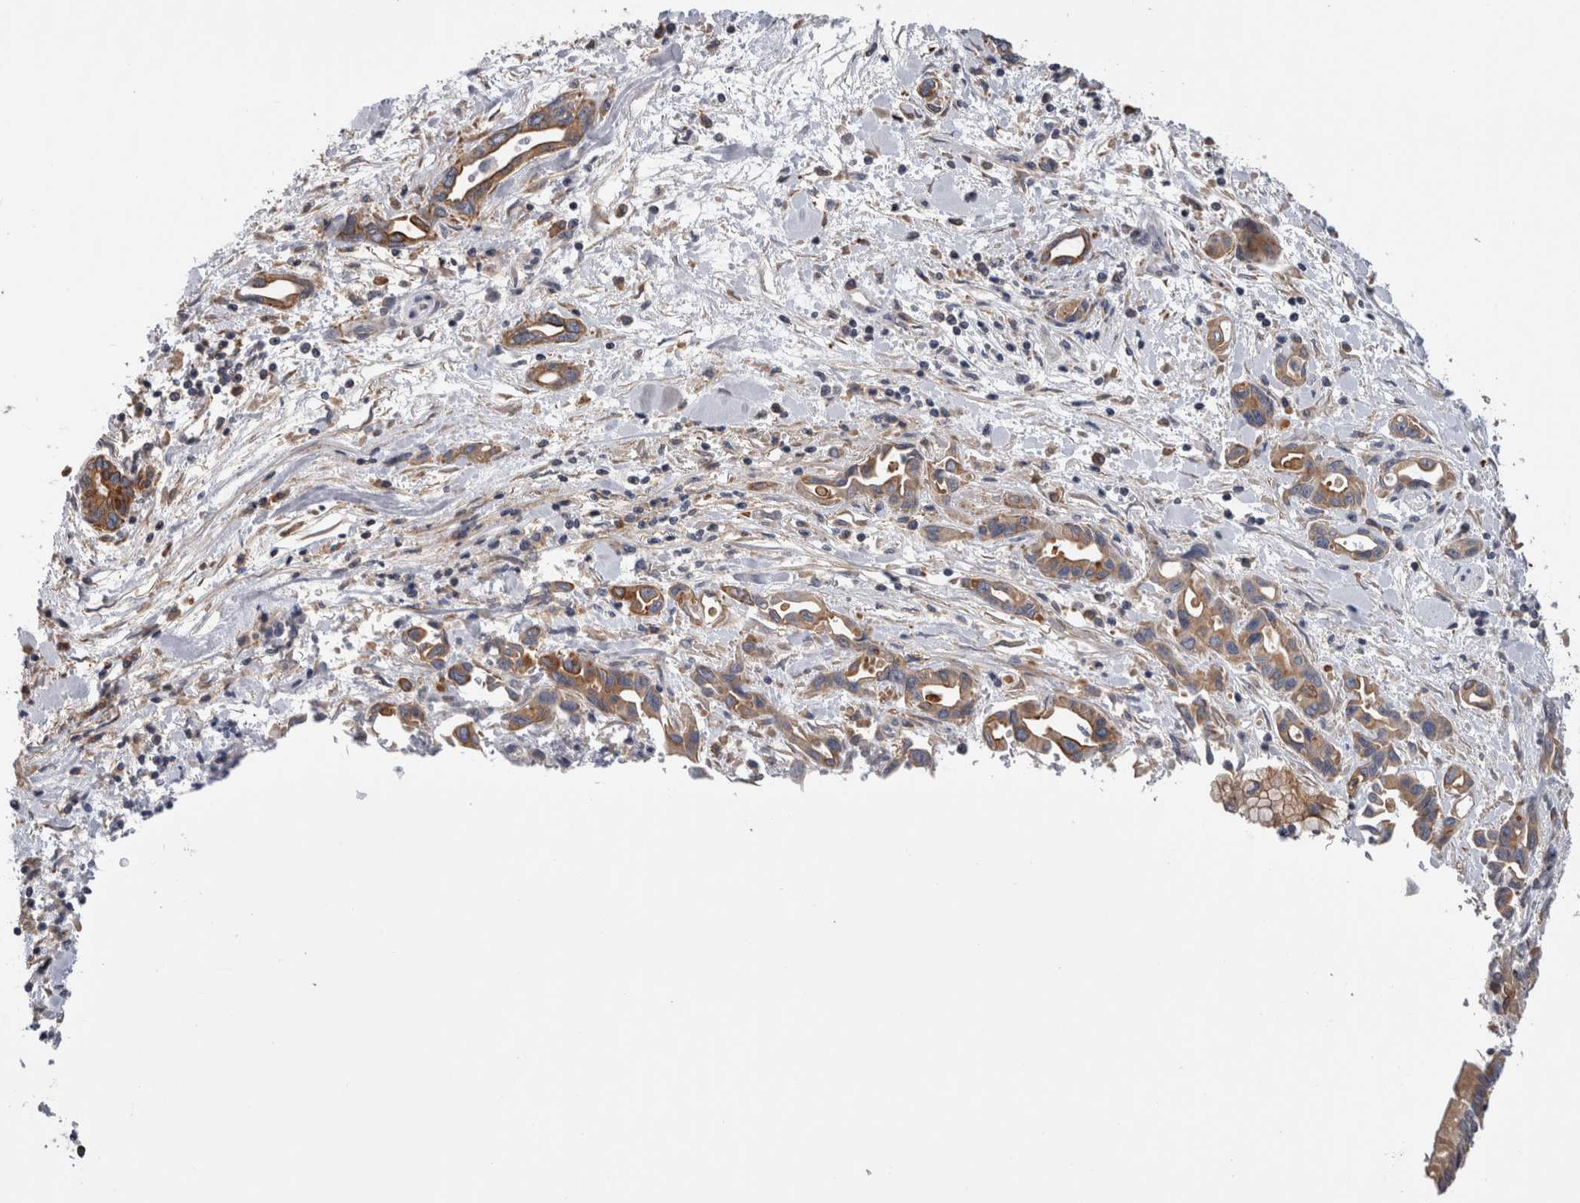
{"staining": {"intensity": "moderate", "quantity": ">75%", "location": "cytoplasmic/membranous"}, "tissue": "pancreatic cancer", "cell_type": "Tumor cells", "image_type": "cancer", "snomed": [{"axis": "morphology", "description": "Adenocarcinoma, NOS"}, {"axis": "topography", "description": "Pancreas"}], "caption": "Immunohistochemical staining of human pancreatic cancer (adenocarcinoma) demonstrates medium levels of moderate cytoplasmic/membranous protein positivity in approximately >75% of tumor cells. Nuclei are stained in blue.", "gene": "SMAP2", "patient": {"sex": "female", "age": 57}}